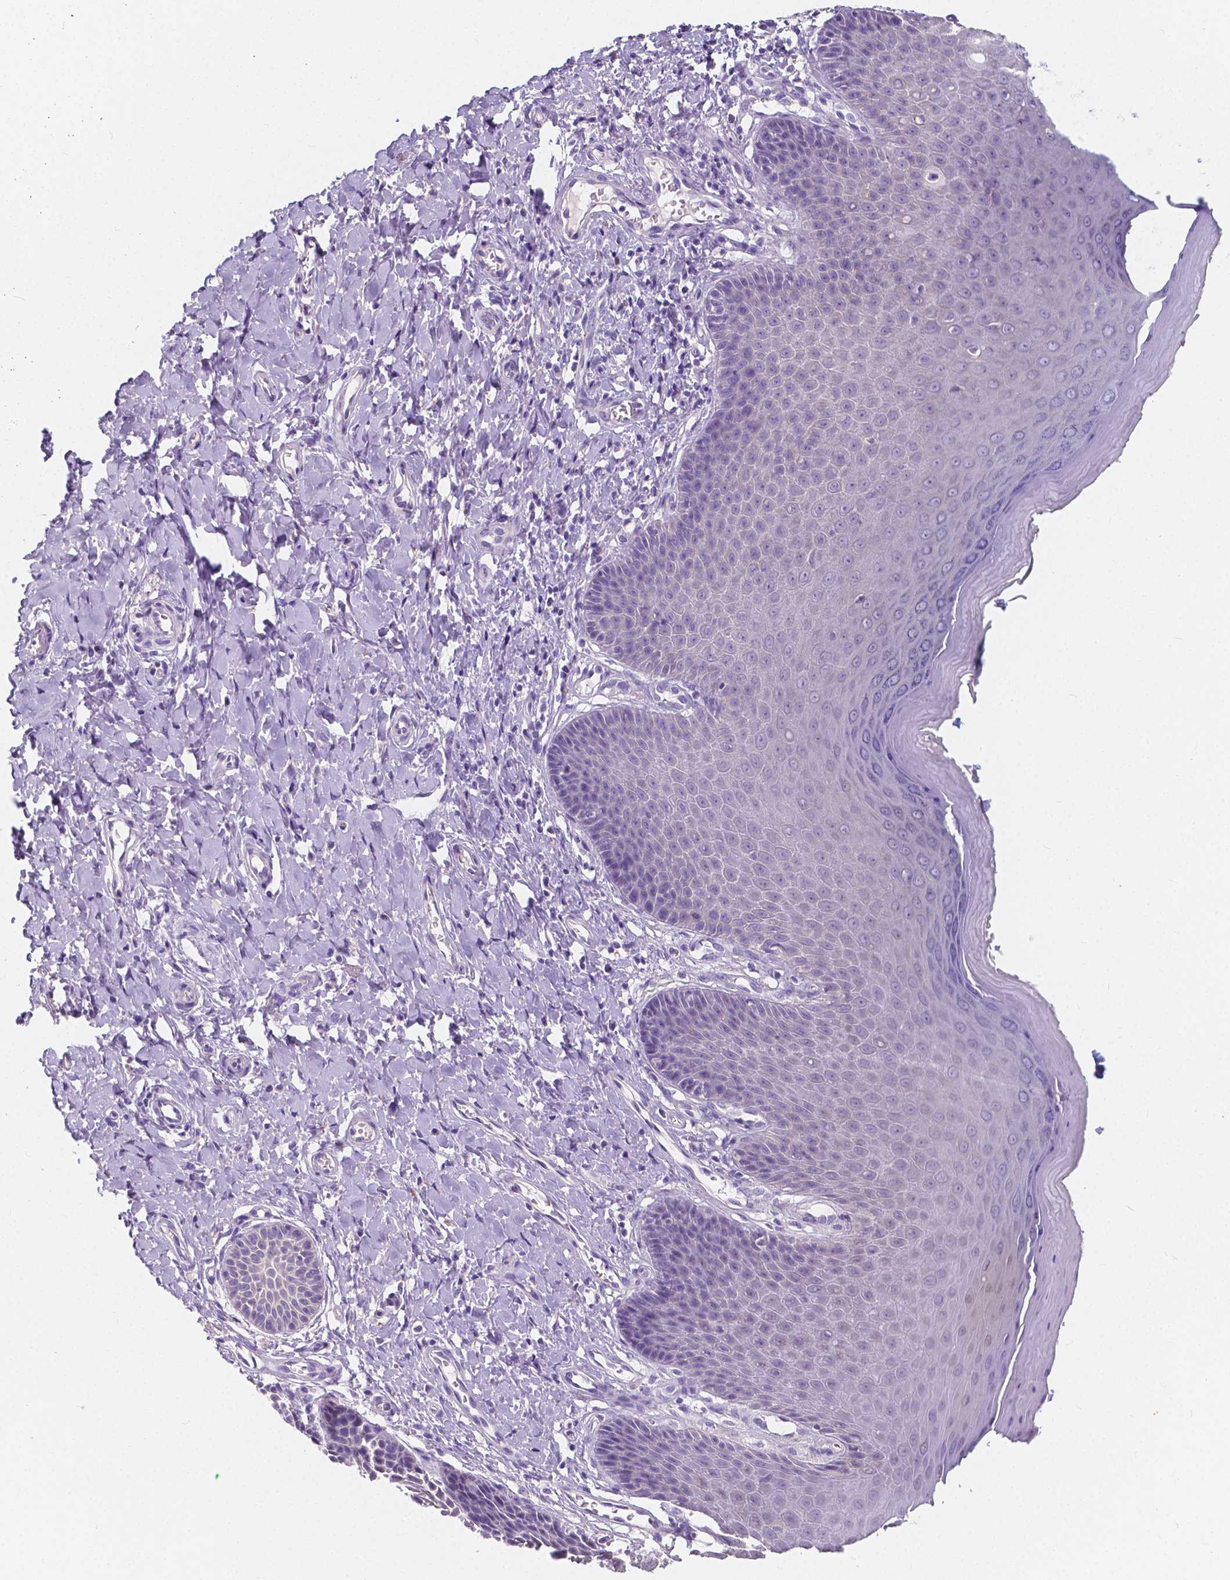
{"staining": {"intensity": "negative", "quantity": "none", "location": "none"}, "tissue": "vagina", "cell_type": "Squamous epithelial cells", "image_type": "normal", "snomed": [{"axis": "morphology", "description": "Normal tissue, NOS"}, {"axis": "topography", "description": "Vagina"}], "caption": "A high-resolution photomicrograph shows IHC staining of unremarkable vagina, which displays no significant positivity in squamous epithelial cells. (DAB immunohistochemistry, high magnification).", "gene": "RNF186", "patient": {"sex": "female", "age": 83}}